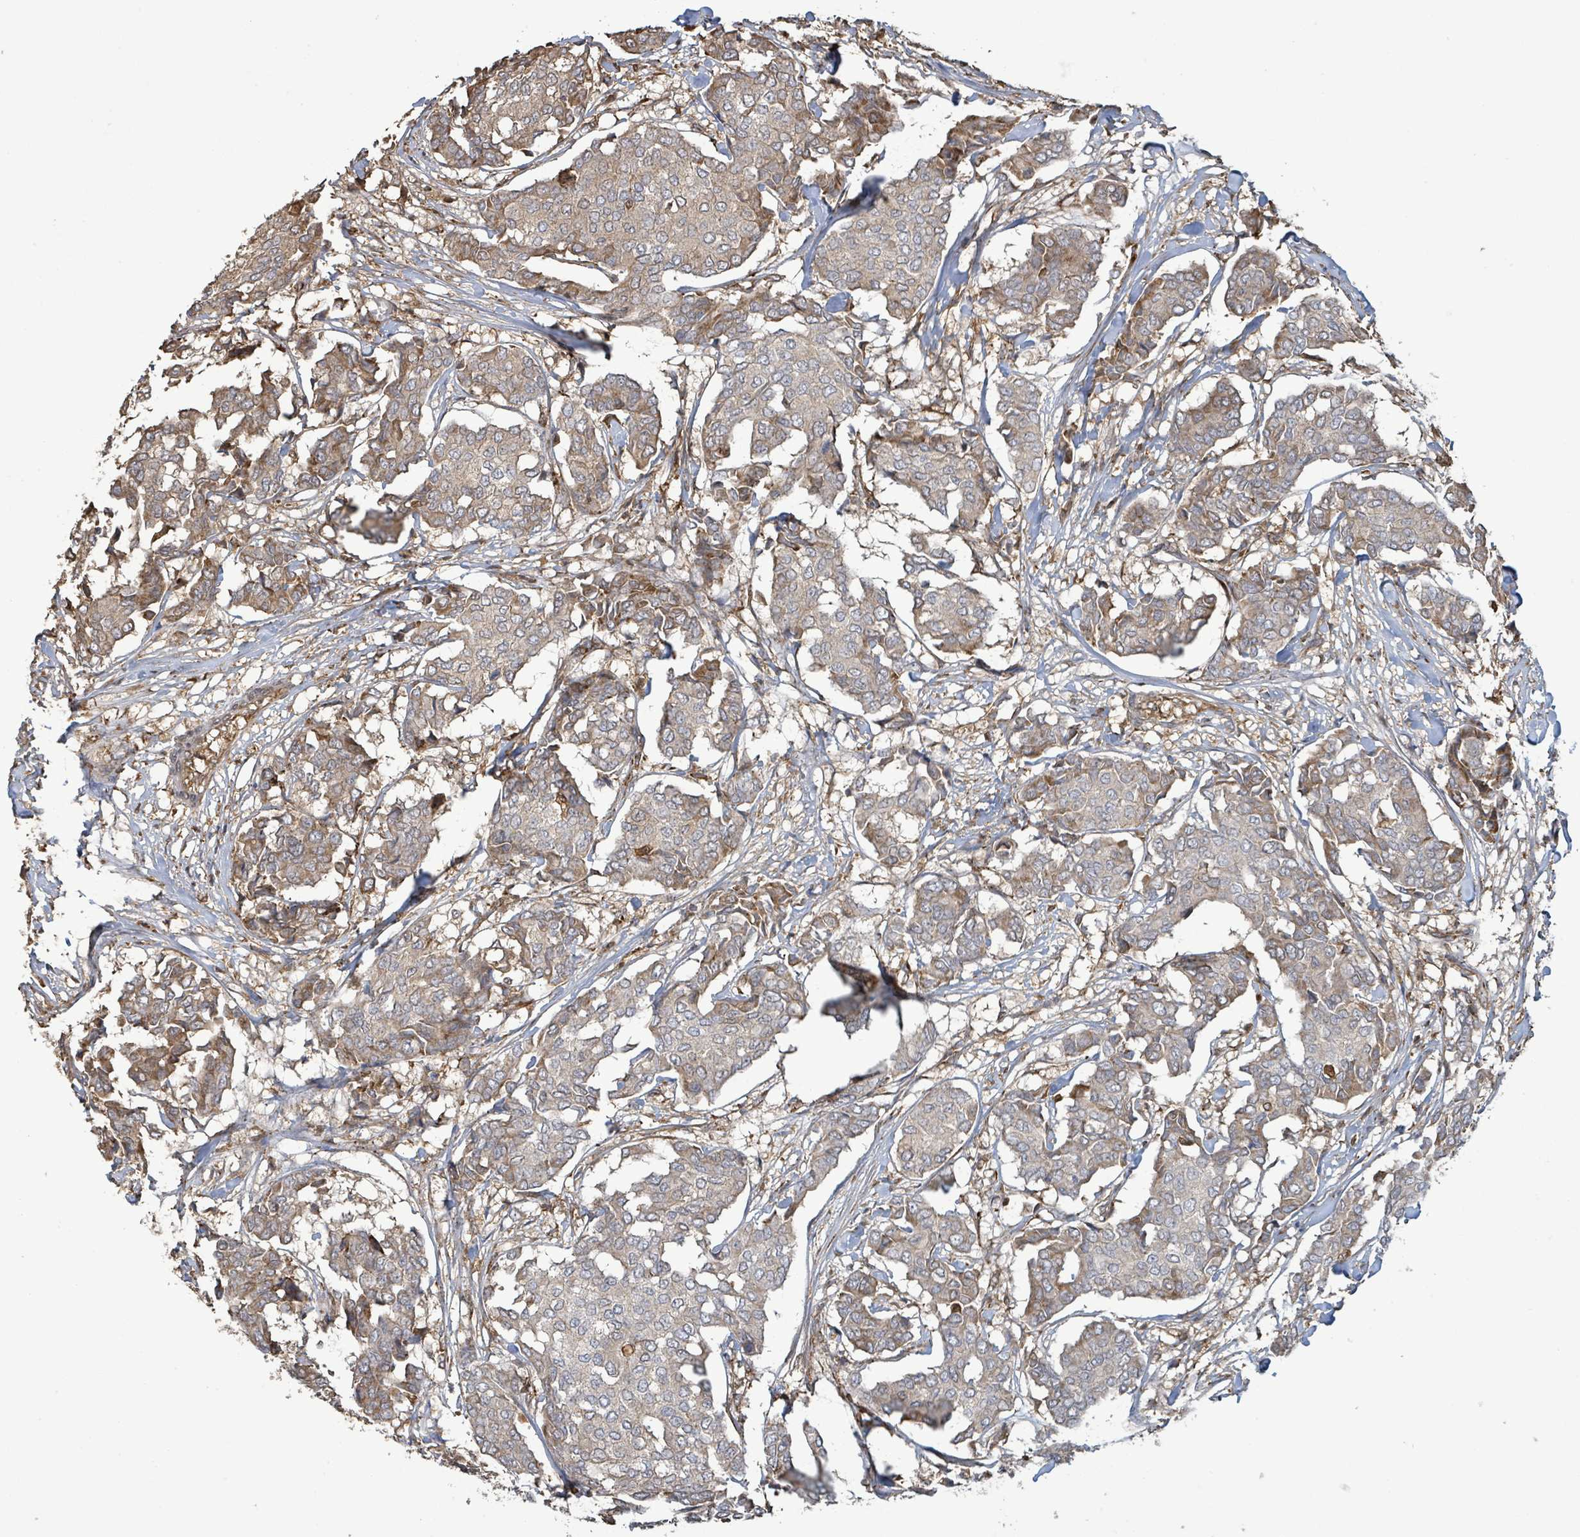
{"staining": {"intensity": "moderate", "quantity": "<25%", "location": "cytoplasmic/membranous"}, "tissue": "breast cancer", "cell_type": "Tumor cells", "image_type": "cancer", "snomed": [{"axis": "morphology", "description": "Duct carcinoma"}, {"axis": "topography", "description": "Breast"}], "caption": "Human invasive ductal carcinoma (breast) stained for a protein (brown) shows moderate cytoplasmic/membranous positive positivity in about <25% of tumor cells.", "gene": "ARPIN", "patient": {"sex": "female", "age": 75}}